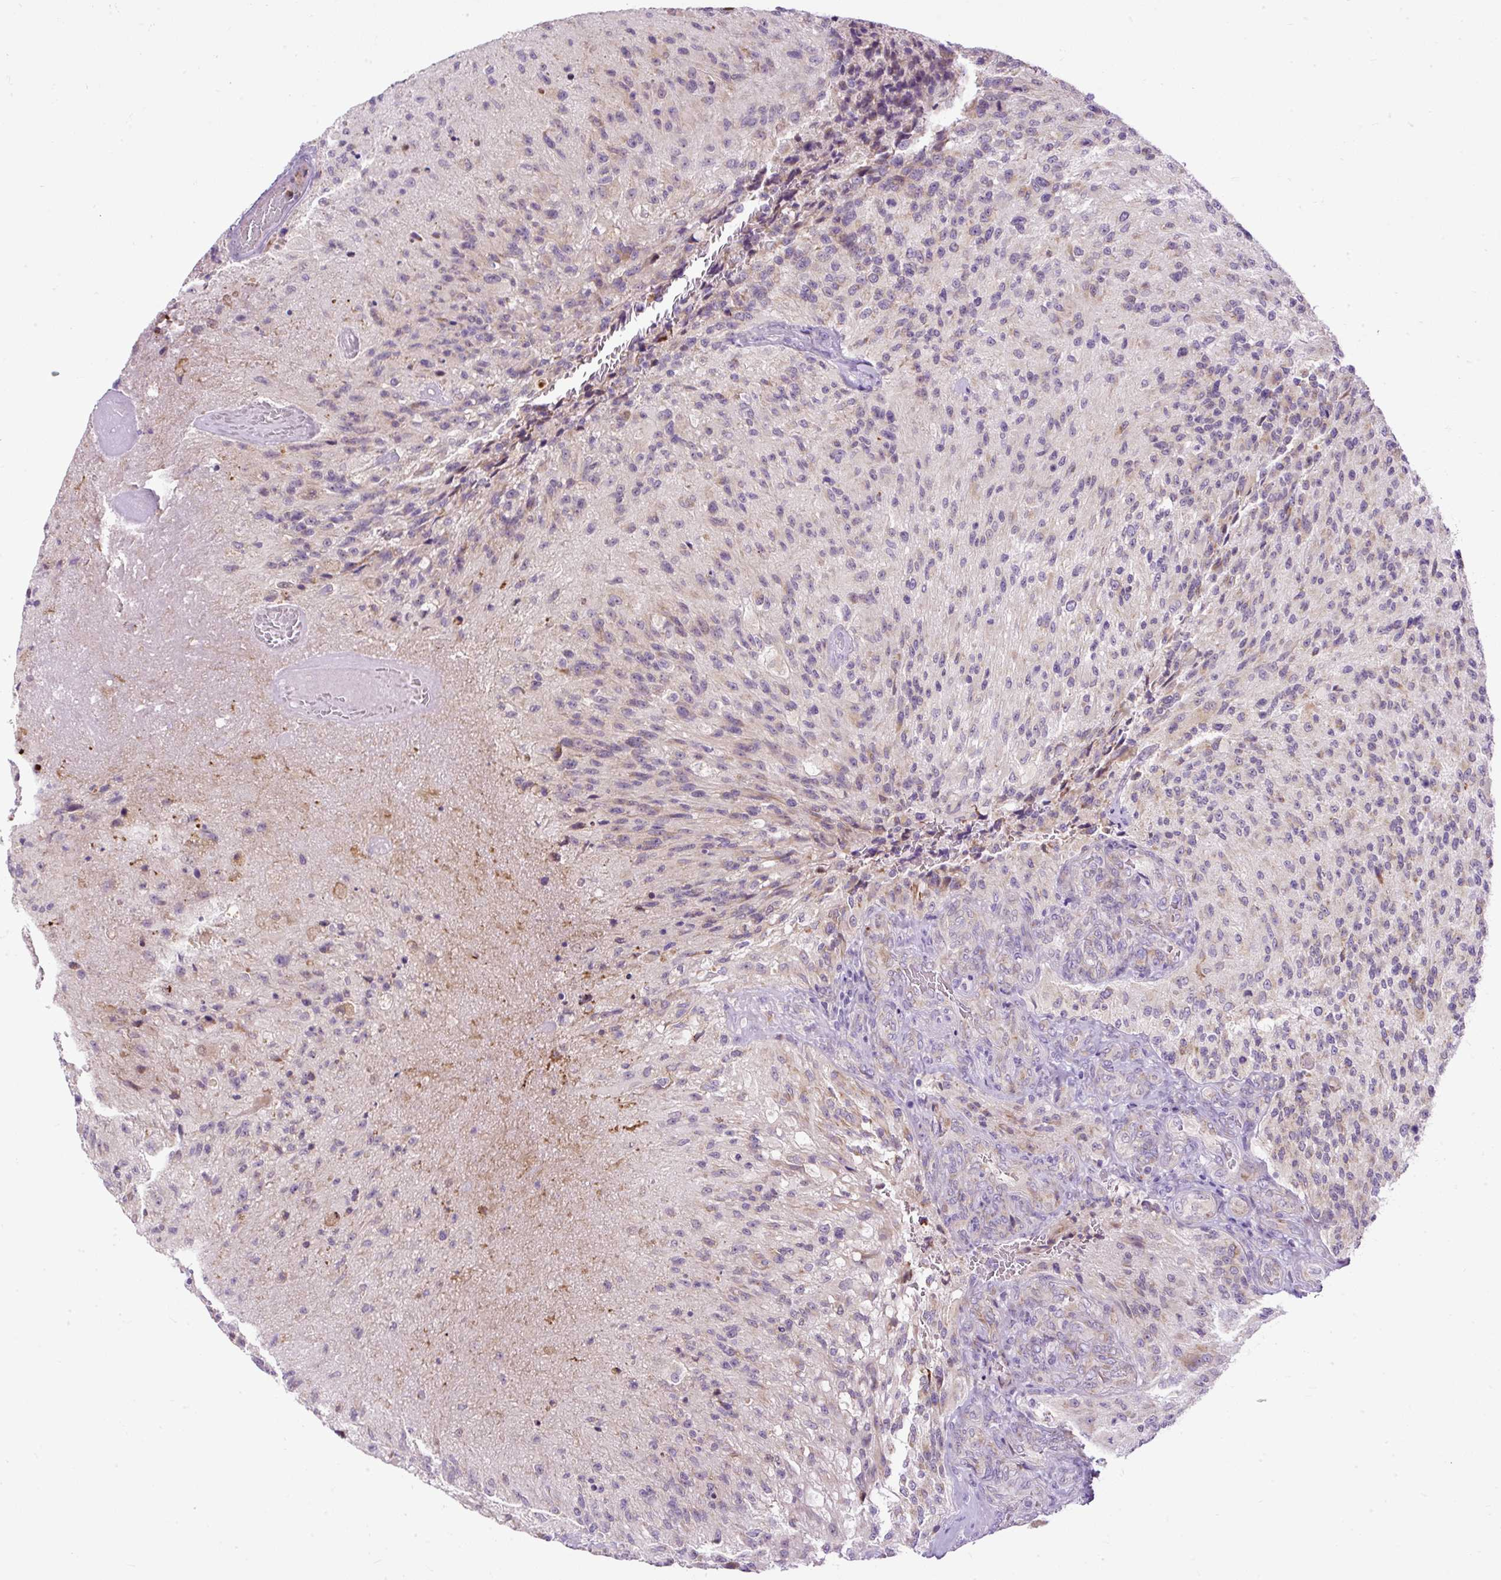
{"staining": {"intensity": "weak", "quantity": "25%-75%", "location": "cytoplasmic/membranous"}, "tissue": "glioma", "cell_type": "Tumor cells", "image_type": "cancer", "snomed": [{"axis": "morphology", "description": "Normal tissue, NOS"}, {"axis": "morphology", "description": "Glioma, malignant, High grade"}, {"axis": "topography", "description": "Cerebral cortex"}], "caption": "Immunohistochemistry (IHC) micrograph of human glioma stained for a protein (brown), which exhibits low levels of weak cytoplasmic/membranous expression in about 25%-75% of tumor cells.", "gene": "FMC1", "patient": {"sex": "male", "age": 56}}